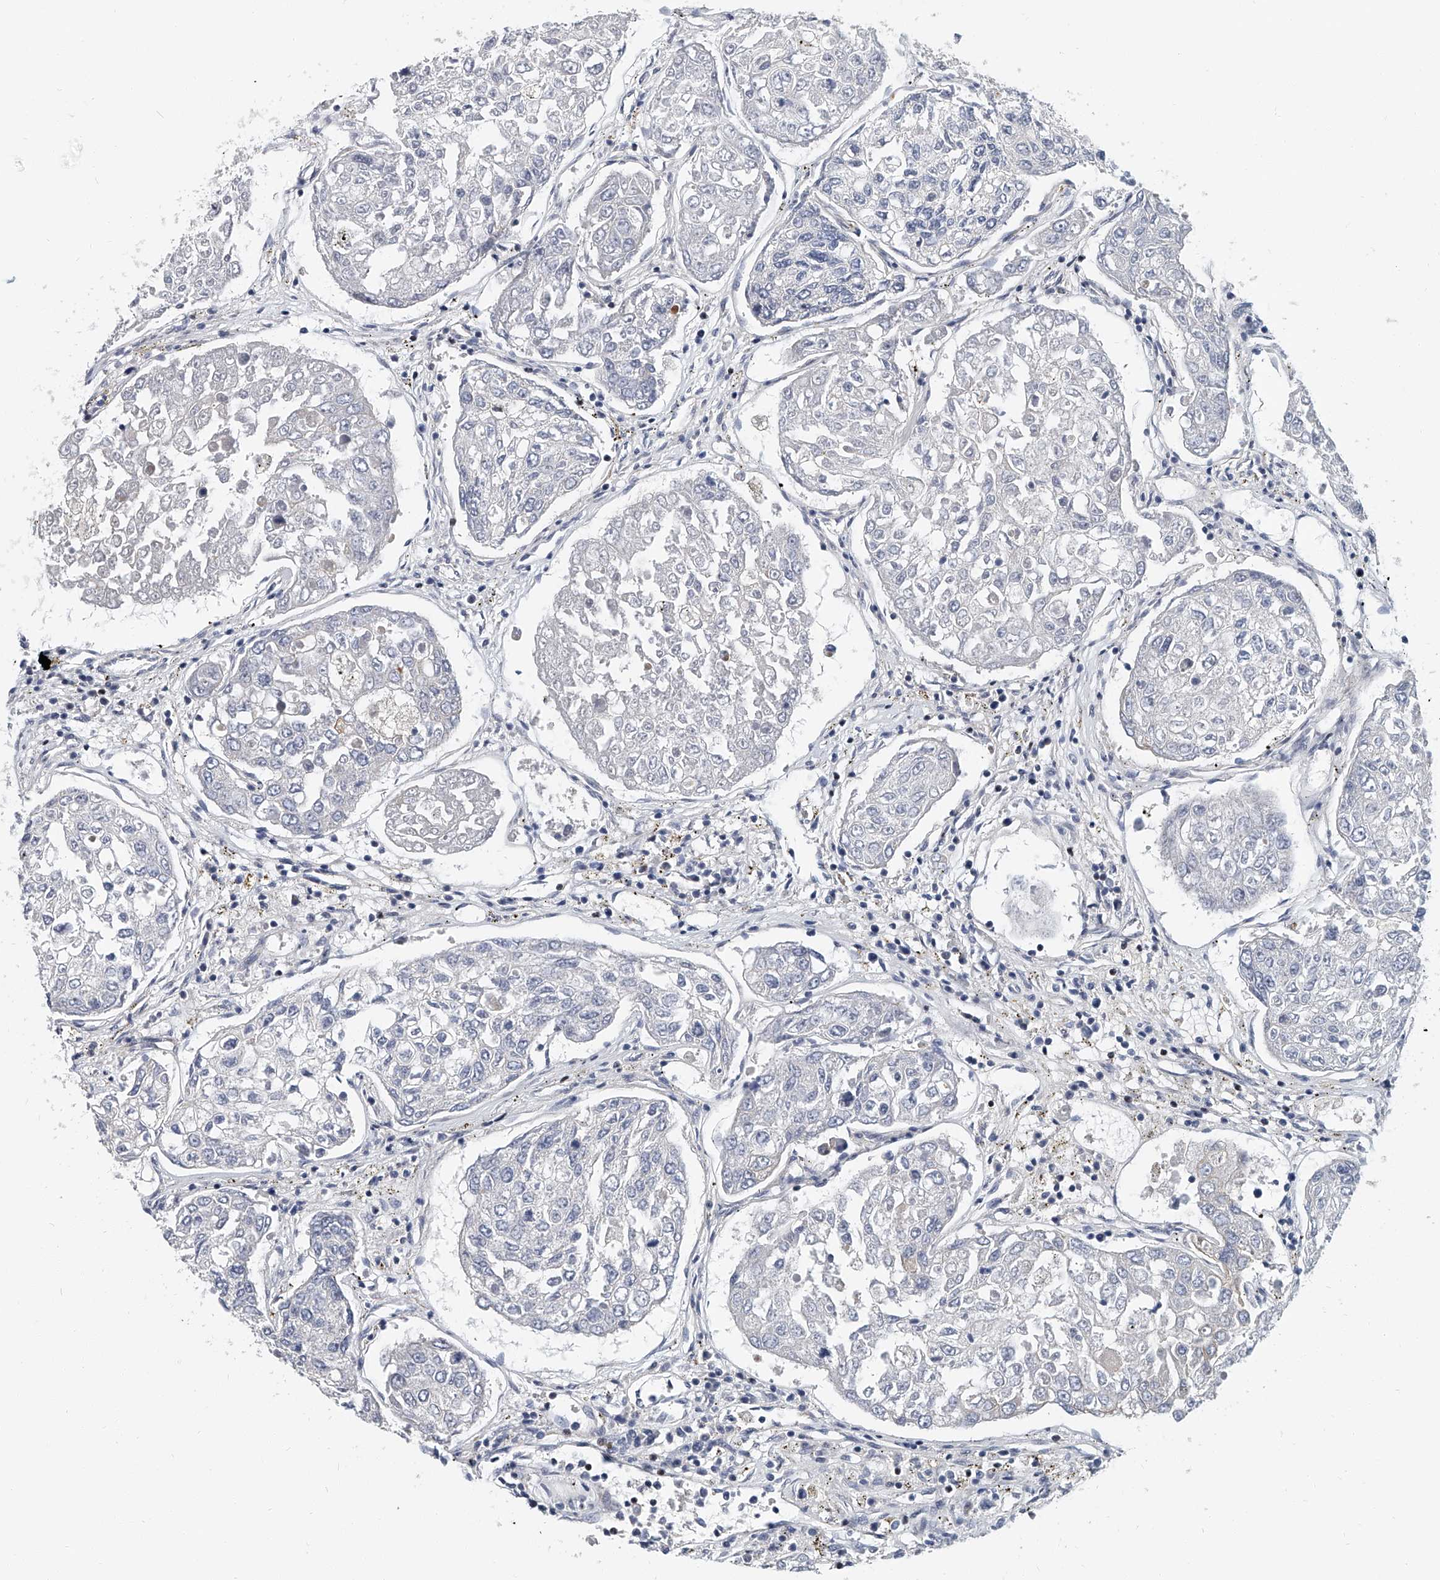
{"staining": {"intensity": "negative", "quantity": "none", "location": "none"}, "tissue": "urothelial cancer", "cell_type": "Tumor cells", "image_type": "cancer", "snomed": [{"axis": "morphology", "description": "Urothelial carcinoma, High grade"}, {"axis": "topography", "description": "Lymph node"}, {"axis": "topography", "description": "Urinary bladder"}], "caption": "Immunohistochemical staining of high-grade urothelial carcinoma reveals no significant expression in tumor cells. The staining was performed using DAB (3,3'-diaminobenzidine) to visualize the protein expression in brown, while the nuclei were stained in blue with hematoxylin (Magnification: 20x).", "gene": "KIRREL1", "patient": {"sex": "male", "age": 51}}